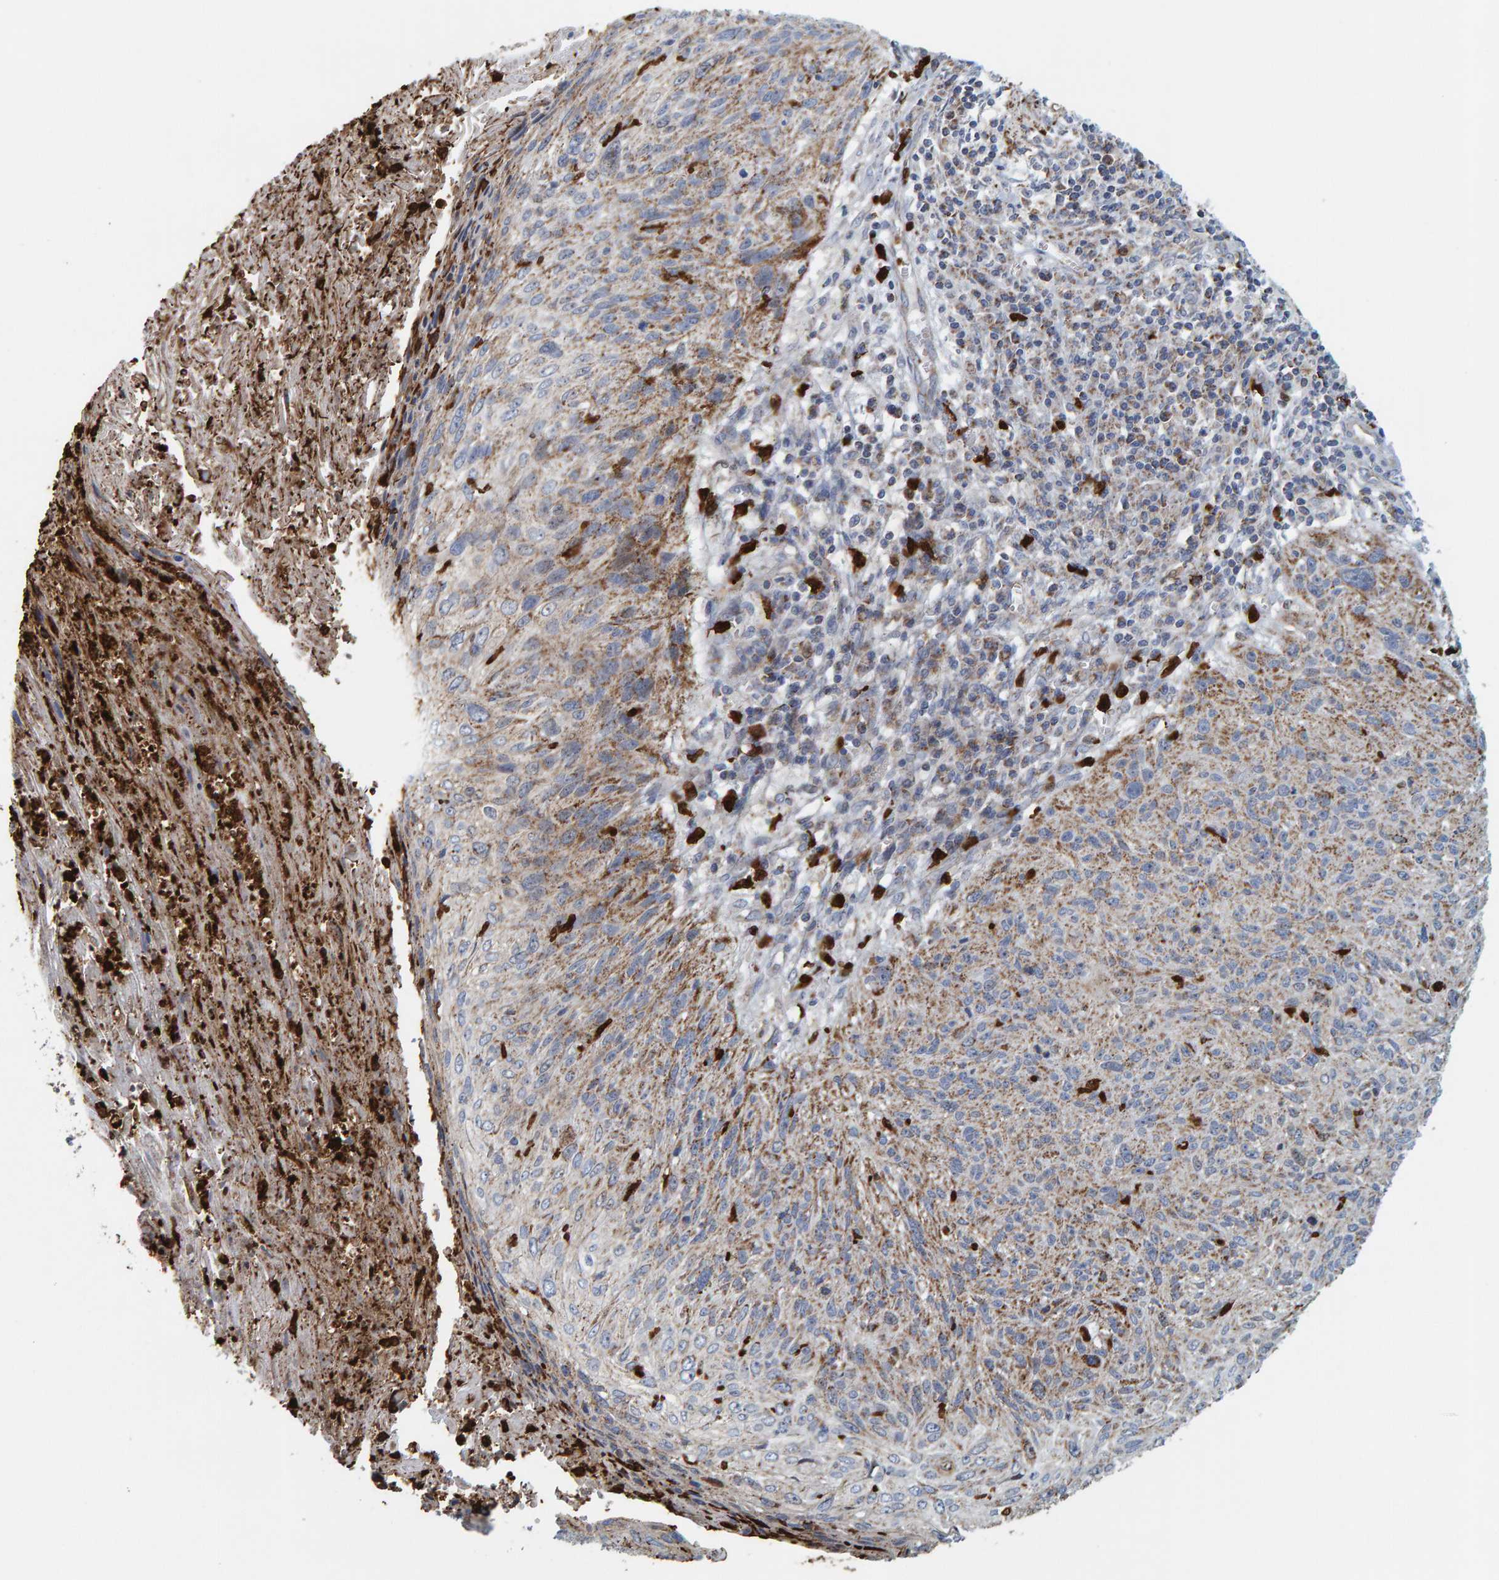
{"staining": {"intensity": "weak", "quantity": "<25%", "location": "cytoplasmic/membranous"}, "tissue": "cervical cancer", "cell_type": "Tumor cells", "image_type": "cancer", "snomed": [{"axis": "morphology", "description": "Squamous cell carcinoma, NOS"}, {"axis": "topography", "description": "Cervix"}], "caption": "An immunohistochemistry image of cervical squamous cell carcinoma is shown. There is no staining in tumor cells of cervical squamous cell carcinoma.", "gene": "B9D1", "patient": {"sex": "female", "age": 51}}